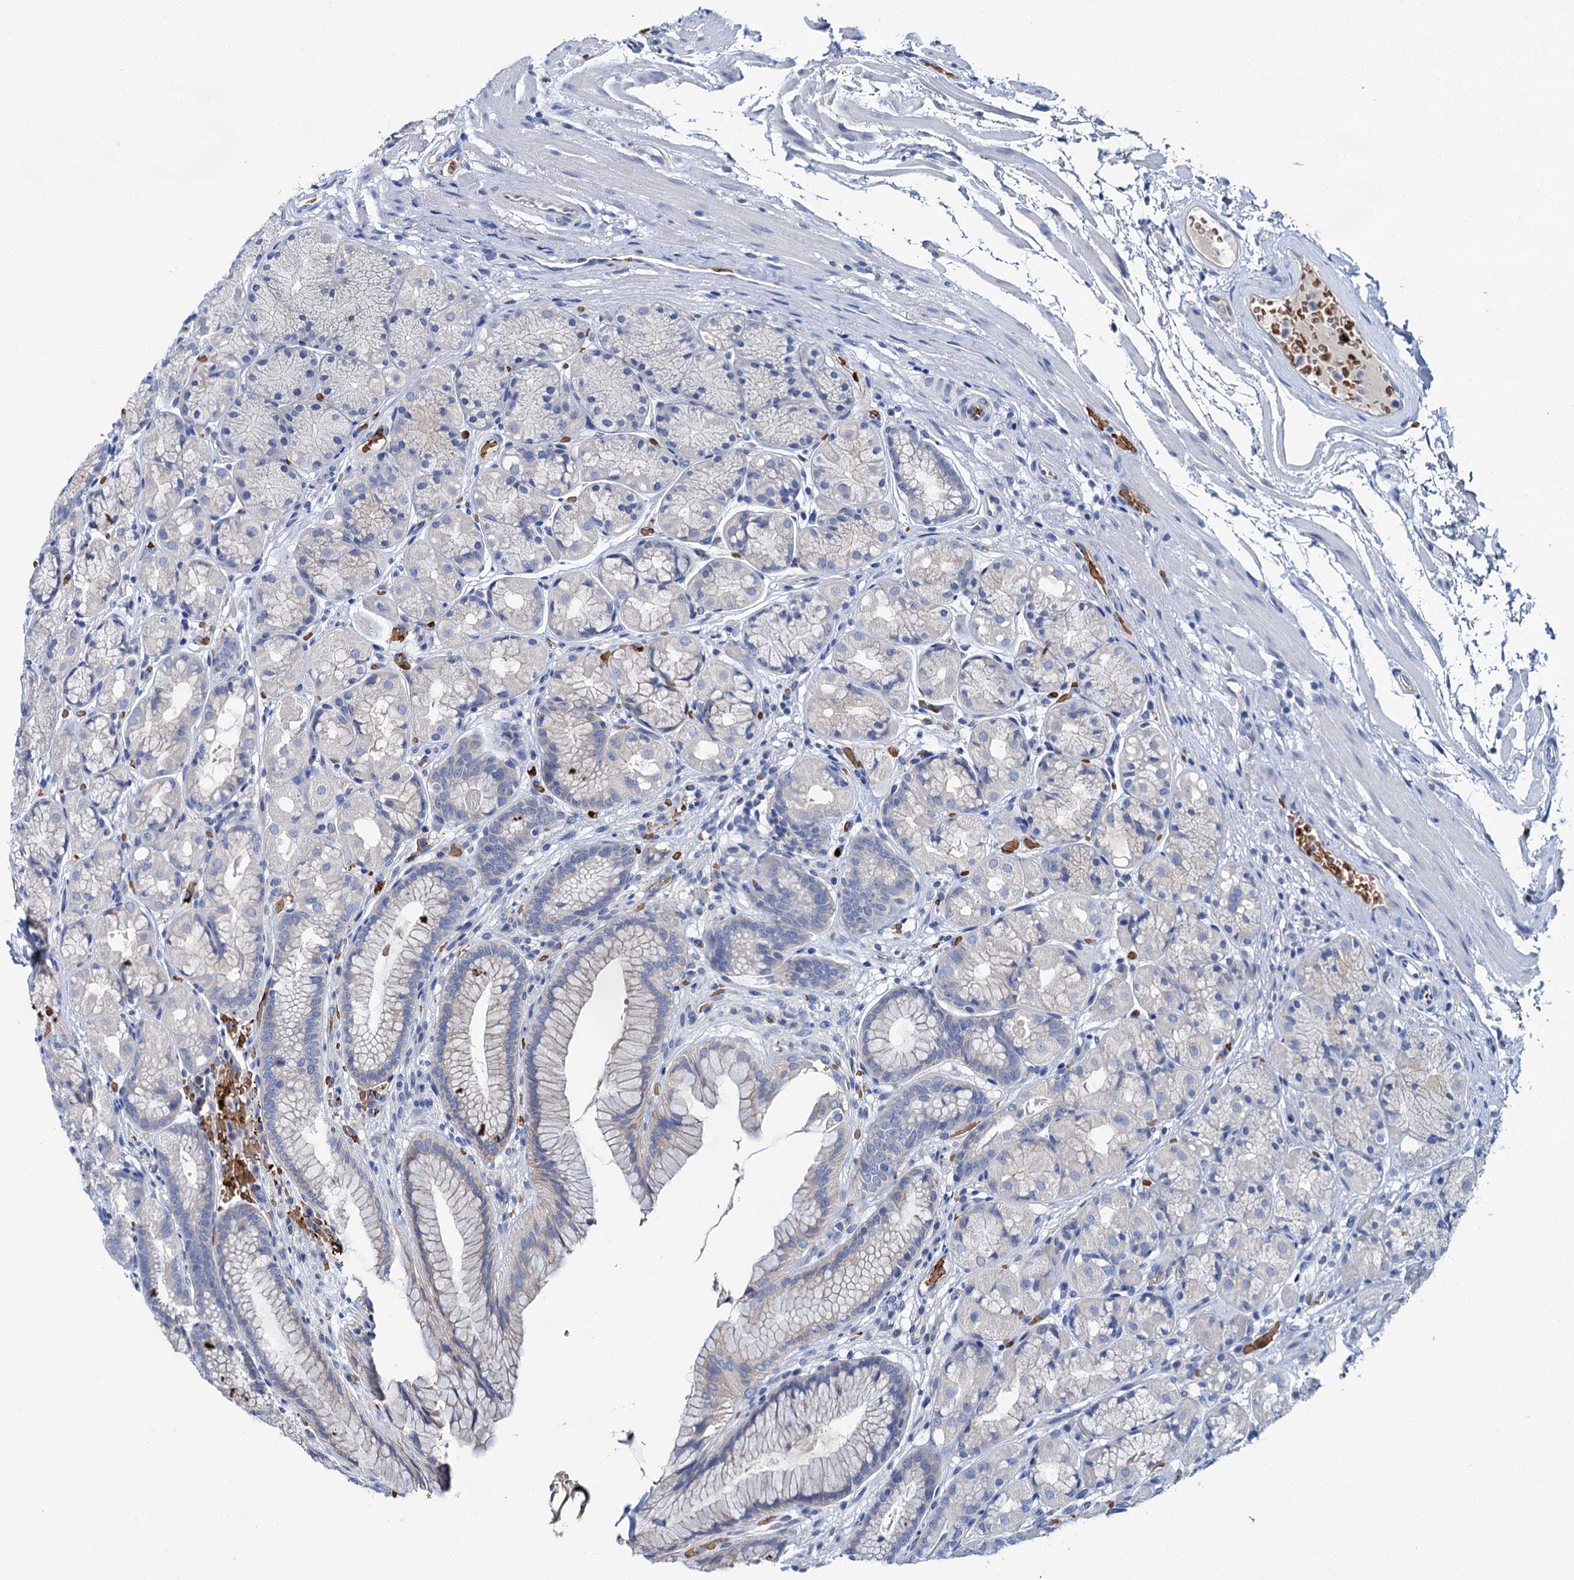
{"staining": {"intensity": "weak", "quantity": "<25%", "location": "cytoplasmic/membranous"}, "tissue": "stomach", "cell_type": "Glandular cells", "image_type": "normal", "snomed": [{"axis": "morphology", "description": "Normal tissue, NOS"}, {"axis": "topography", "description": "Stomach"}], "caption": "An image of human stomach is negative for staining in glandular cells. (DAB IHC visualized using brightfield microscopy, high magnification).", "gene": "ATG2A", "patient": {"sex": "male", "age": 63}}